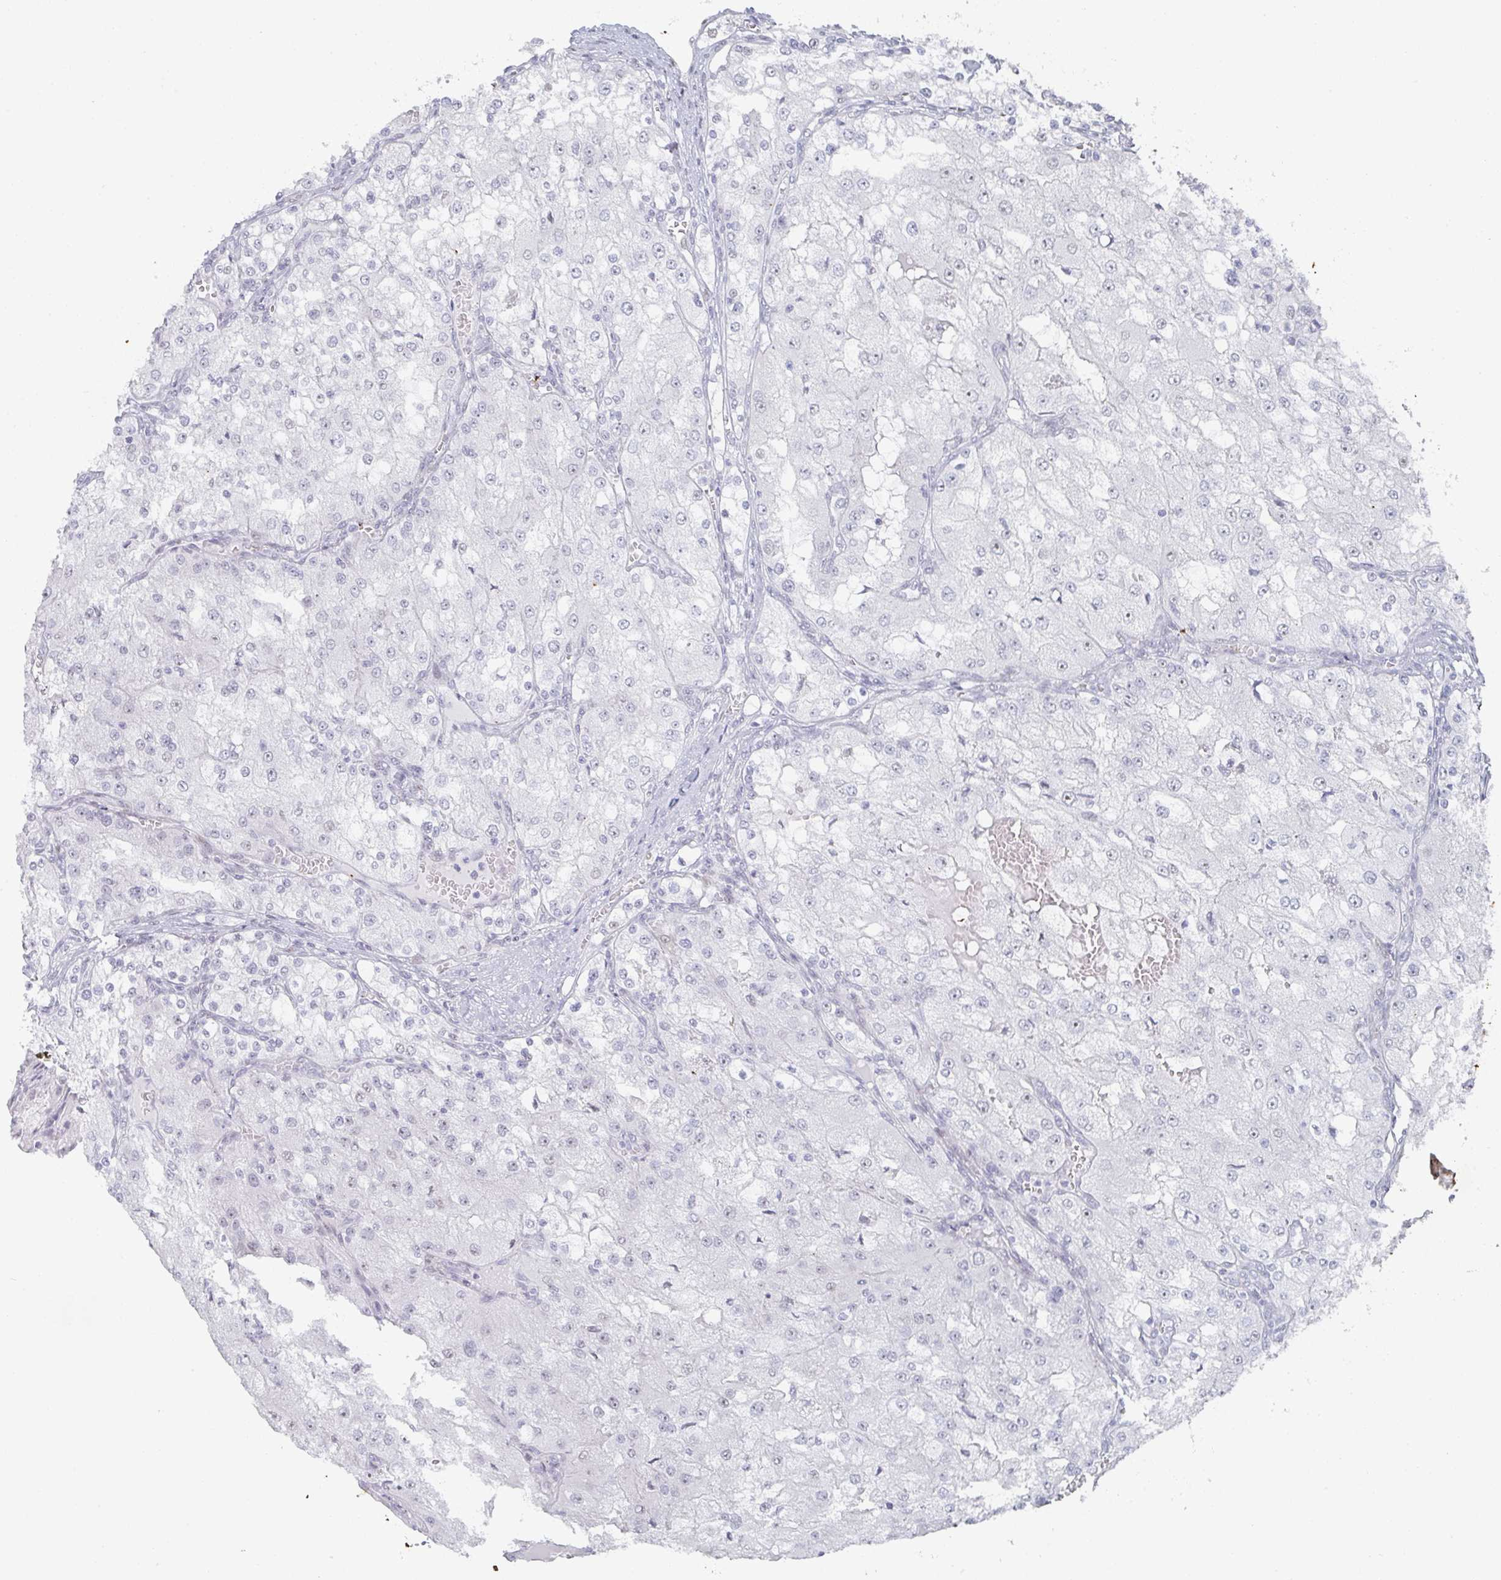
{"staining": {"intensity": "negative", "quantity": "none", "location": "none"}, "tissue": "renal cancer", "cell_type": "Tumor cells", "image_type": "cancer", "snomed": [{"axis": "morphology", "description": "Adenocarcinoma, NOS"}, {"axis": "topography", "description": "Kidney"}], "caption": "A micrograph of human renal cancer is negative for staining in tumor cells. Nuclei are stained in blue.", "gene": "POU2AF2", "patient": {"sex": "female", "age": 74}}